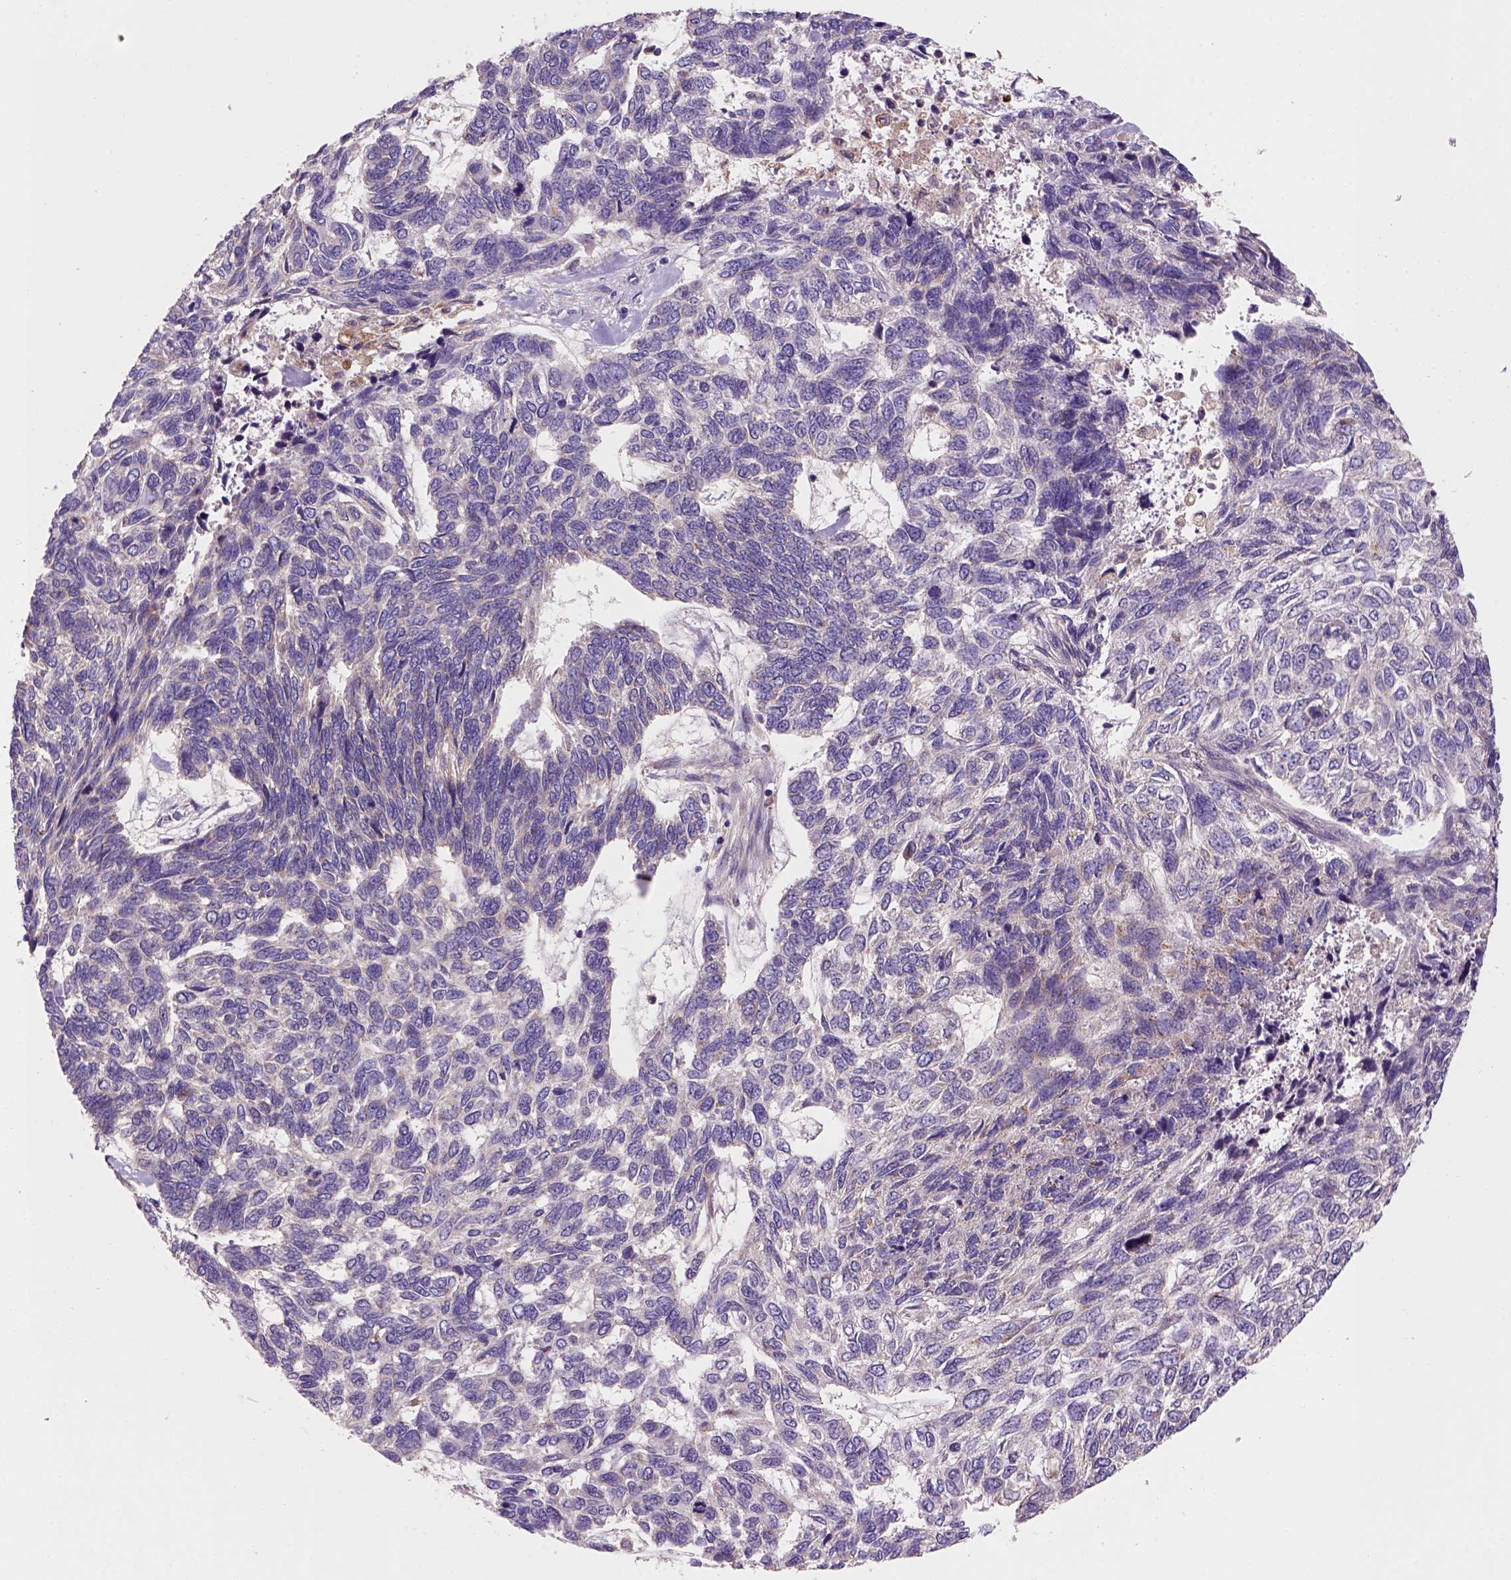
{"staining": {"intensity": "weak", "quantity": "<25%", "location": "cytoplasmic/membranous"}, "tissue": "skin cancer", "cell_type": "Tumor cells", "image_type": "cancer", "snomed": [{"axis": "morphology", "description": "Basal cell carcinoma"}, {"axis": "topography", "description": "Skin"}], "caption": "A histopathology image of skin cancer stained for a protein displays no brown staining in tumor cells. (Stains: DAB (3,3'-diaminobenzidine) immunohistochemistry (IHC) with hematoxylin counter stain, Microscopy: brightfield microscopy at high magnification).", "gene": "WARS2", "patient": {"sex": "female", "age": 65}}